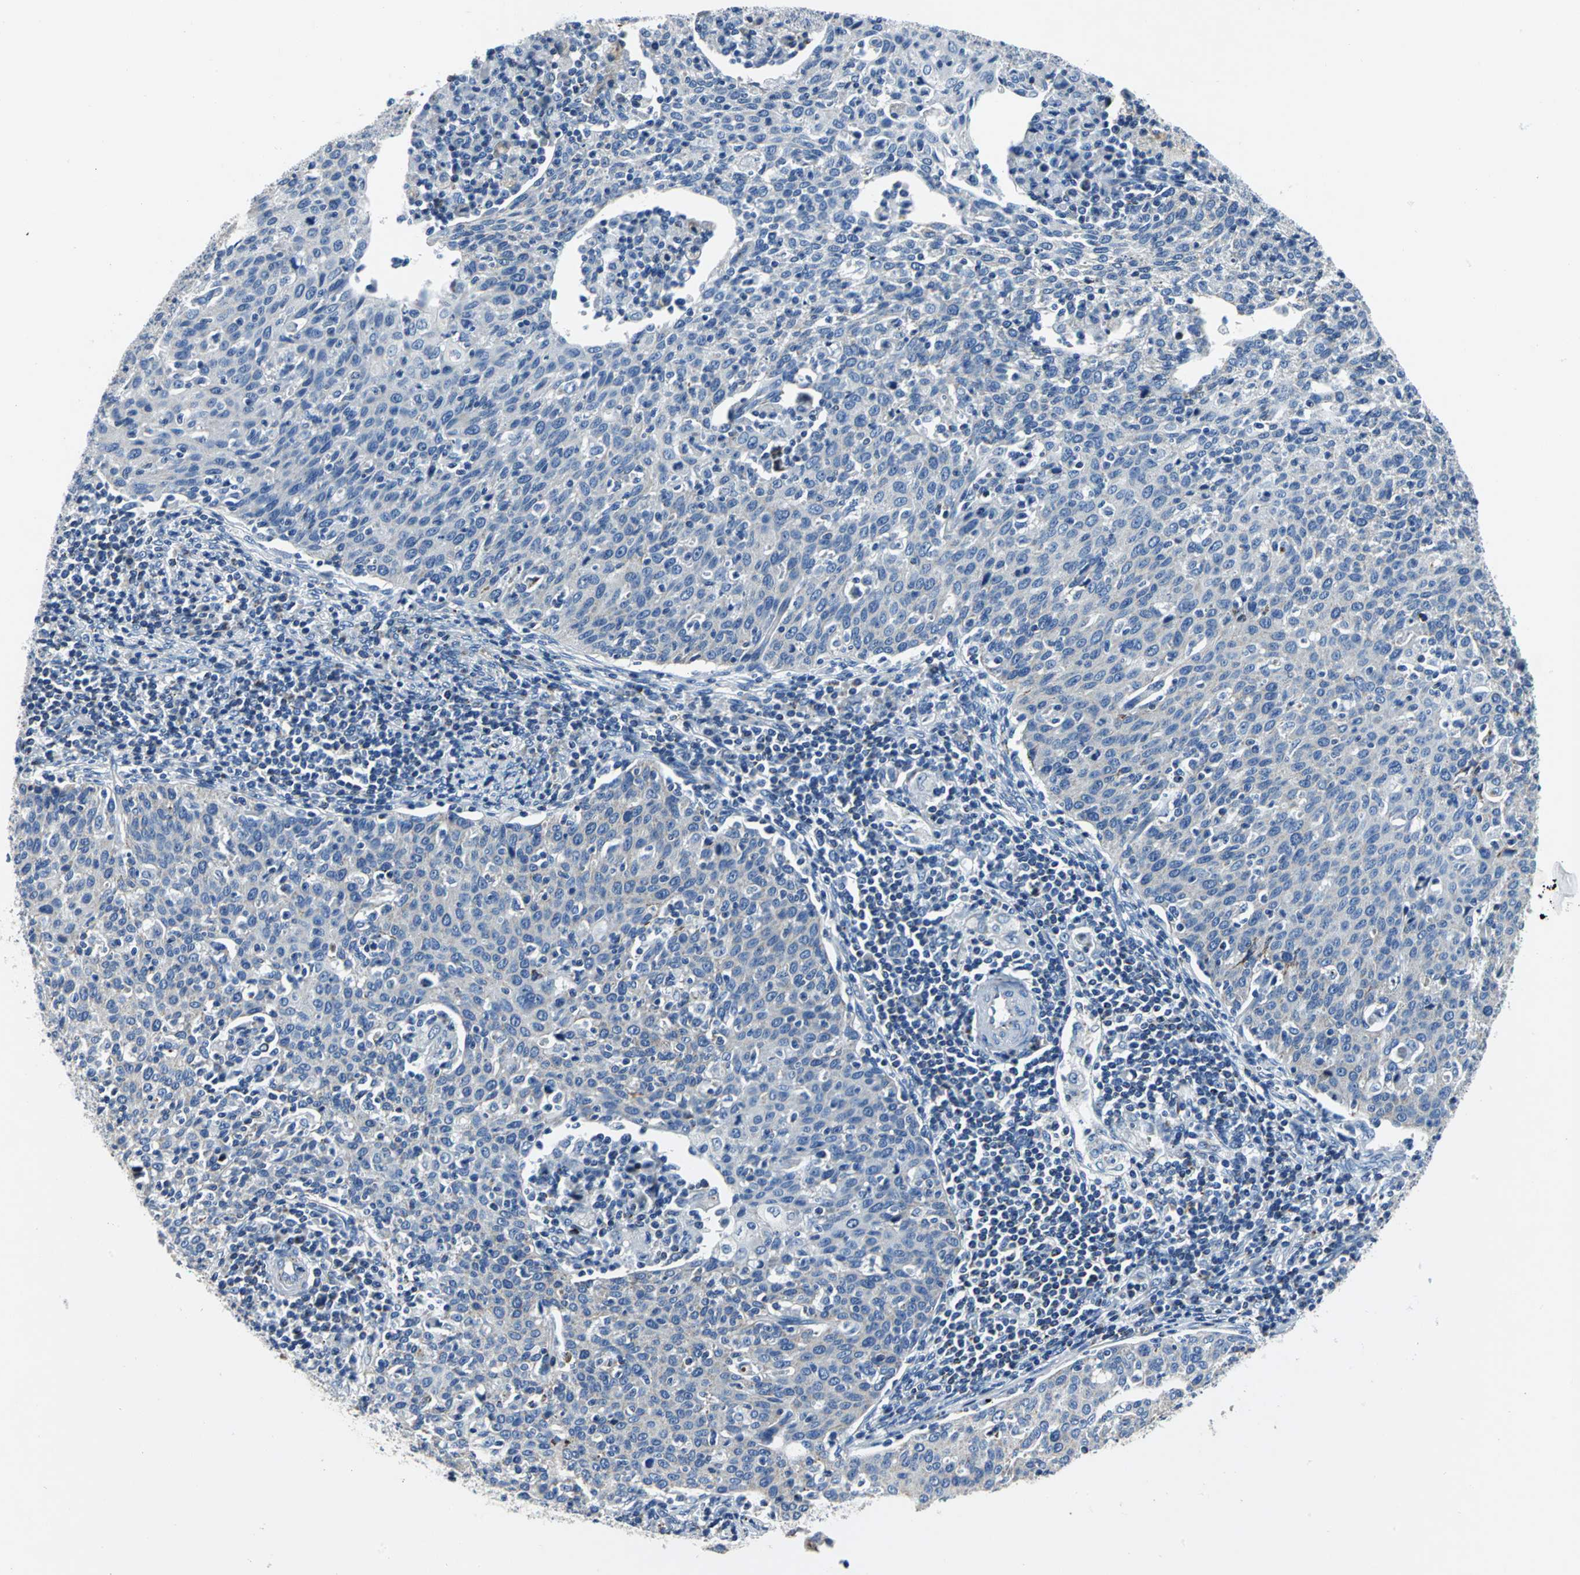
{"staining": {"intensity": "weak", "quantity": "<25%", "location": "cytoplasmic/membranous"}, "tissue": "cervical cancer", "cell_type": "Tumor cells", "image_type": "cancer", "snomed": [{"axis": "morphology", "description": "Squamous cell carcinoma, NOS"}, {"axis": "topography", "description": "Cervix"}], "caption": "High magnification brightfield microscopy of cervical squamous cell carcinoma stained with DAB (3,3'-diaminobenzidine) (brown) and counterstained with hematoxylin (blue): tumor cells show no significant positivity.", "gene": "IFI6", "patient": {"sex": "female", "age": 38}}